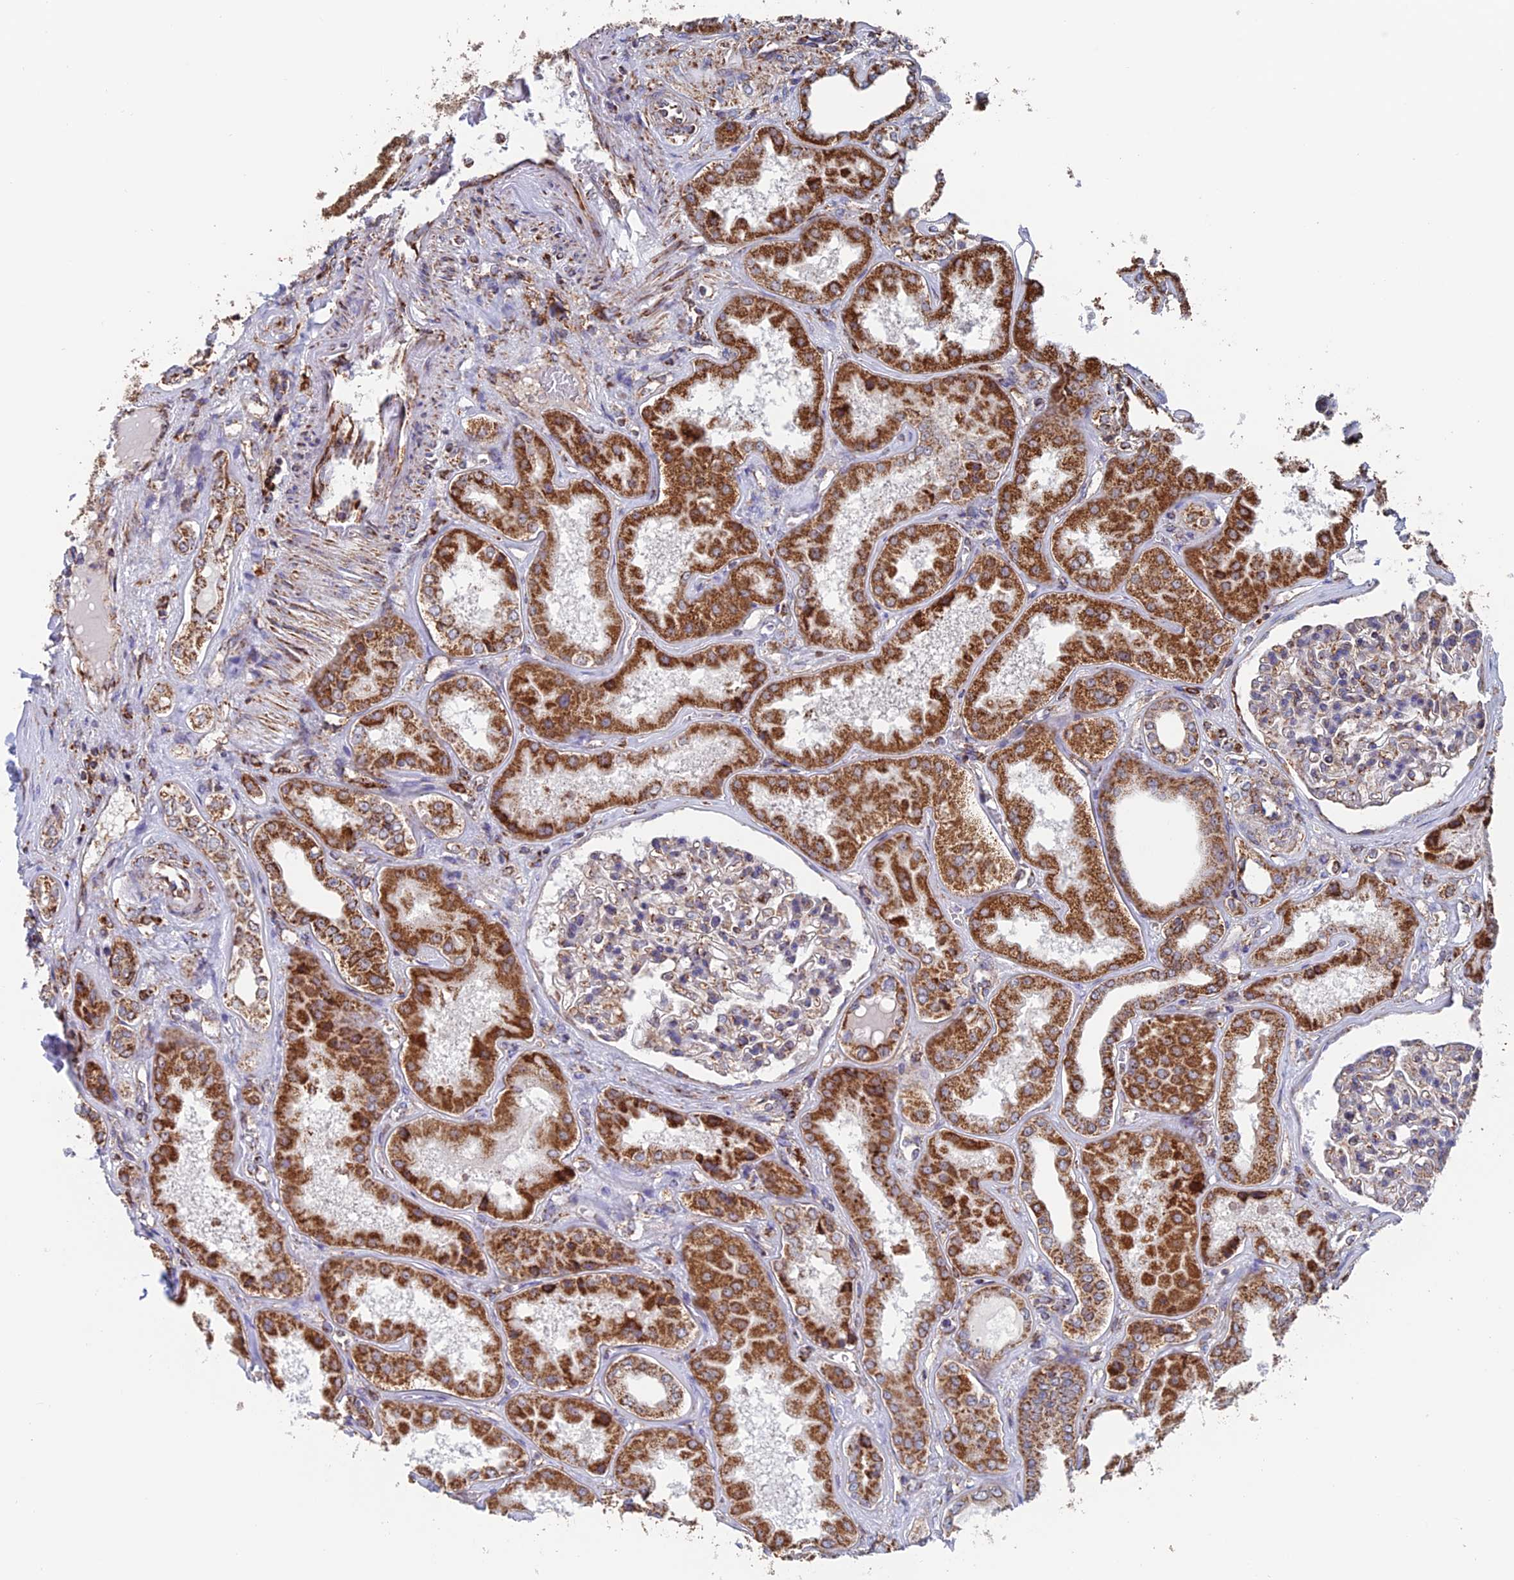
{"staining": {"intensity": "moderate", "quantity": "<25%", "location": "cytoplasmic/membranous"}, "tissue": "kidney", "cell_type": "Cells in glomeruli", "image_type": "normal", "snomed": [{"axis": "morphology", "description": "Normal tissue, NOS"}, {"axis": "topography", "description": "Kidney"}], "caption": "Protein staining reveals moderate cytoplasmic/membranous expression in approximately <25% of cells in glomeruli in unremarkable kidney. (DAB = brown stain, brightfield microscopy at high magnification).", "gene": "DTYMK", "patient": {"sex": "female", "age": 56}}